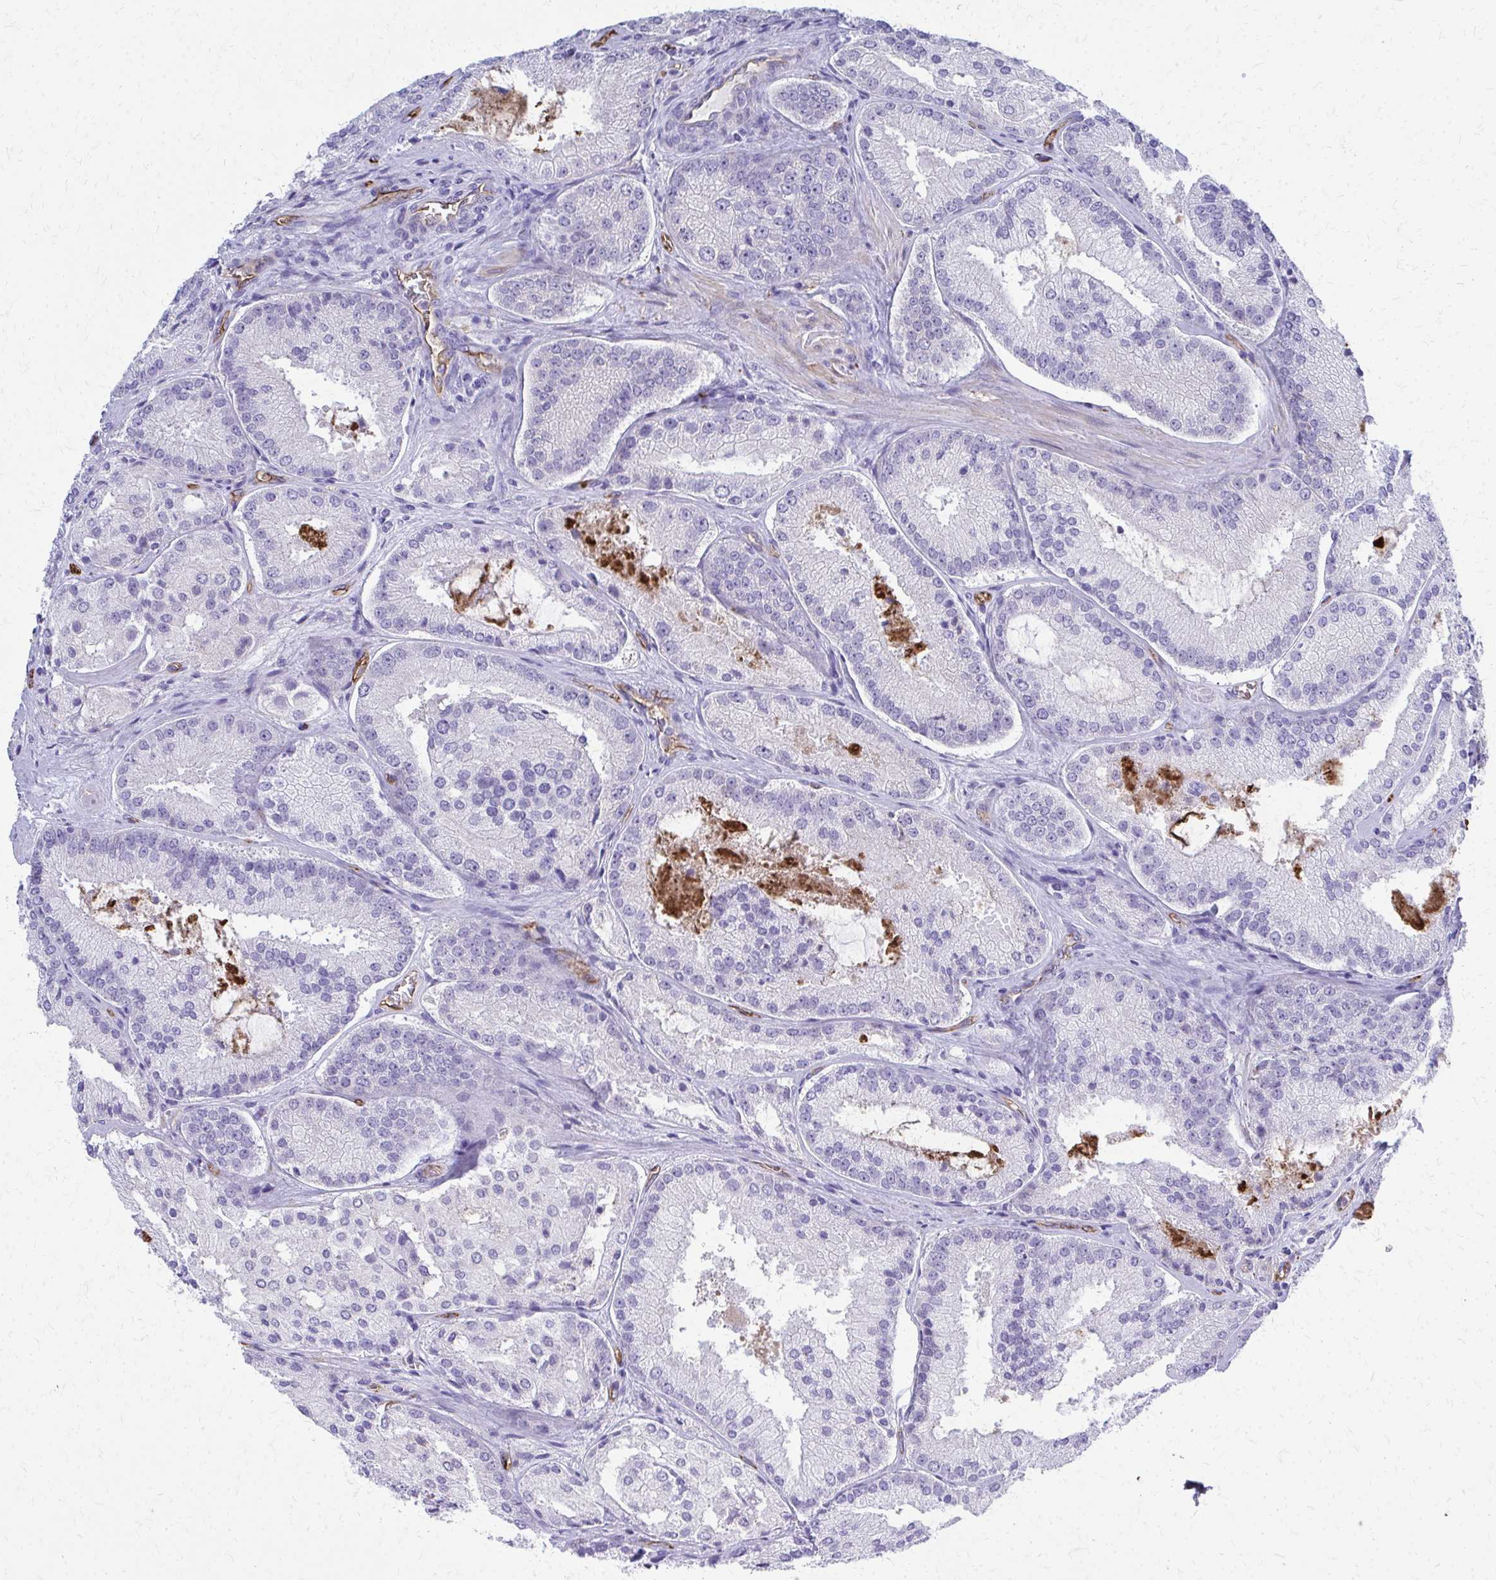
{"staining": {"intensity": "negative", "quantity": "none", "location": "none"}, "tissue": "prostate cancer", "cell_type": "Tumor cells", "image_type": "cancer", "snomed": [{"axis": "morphology", "description": "Adenocarcinoma, High grade"}, {"axis": "topography", "description": "Prostate"}], "caption": "Prostate cancer was stained to show a protein in brown. There is no significant expression in tumor cells.", "gene": "TPSG1", "patient": {"sex": "male", "age": 73}}